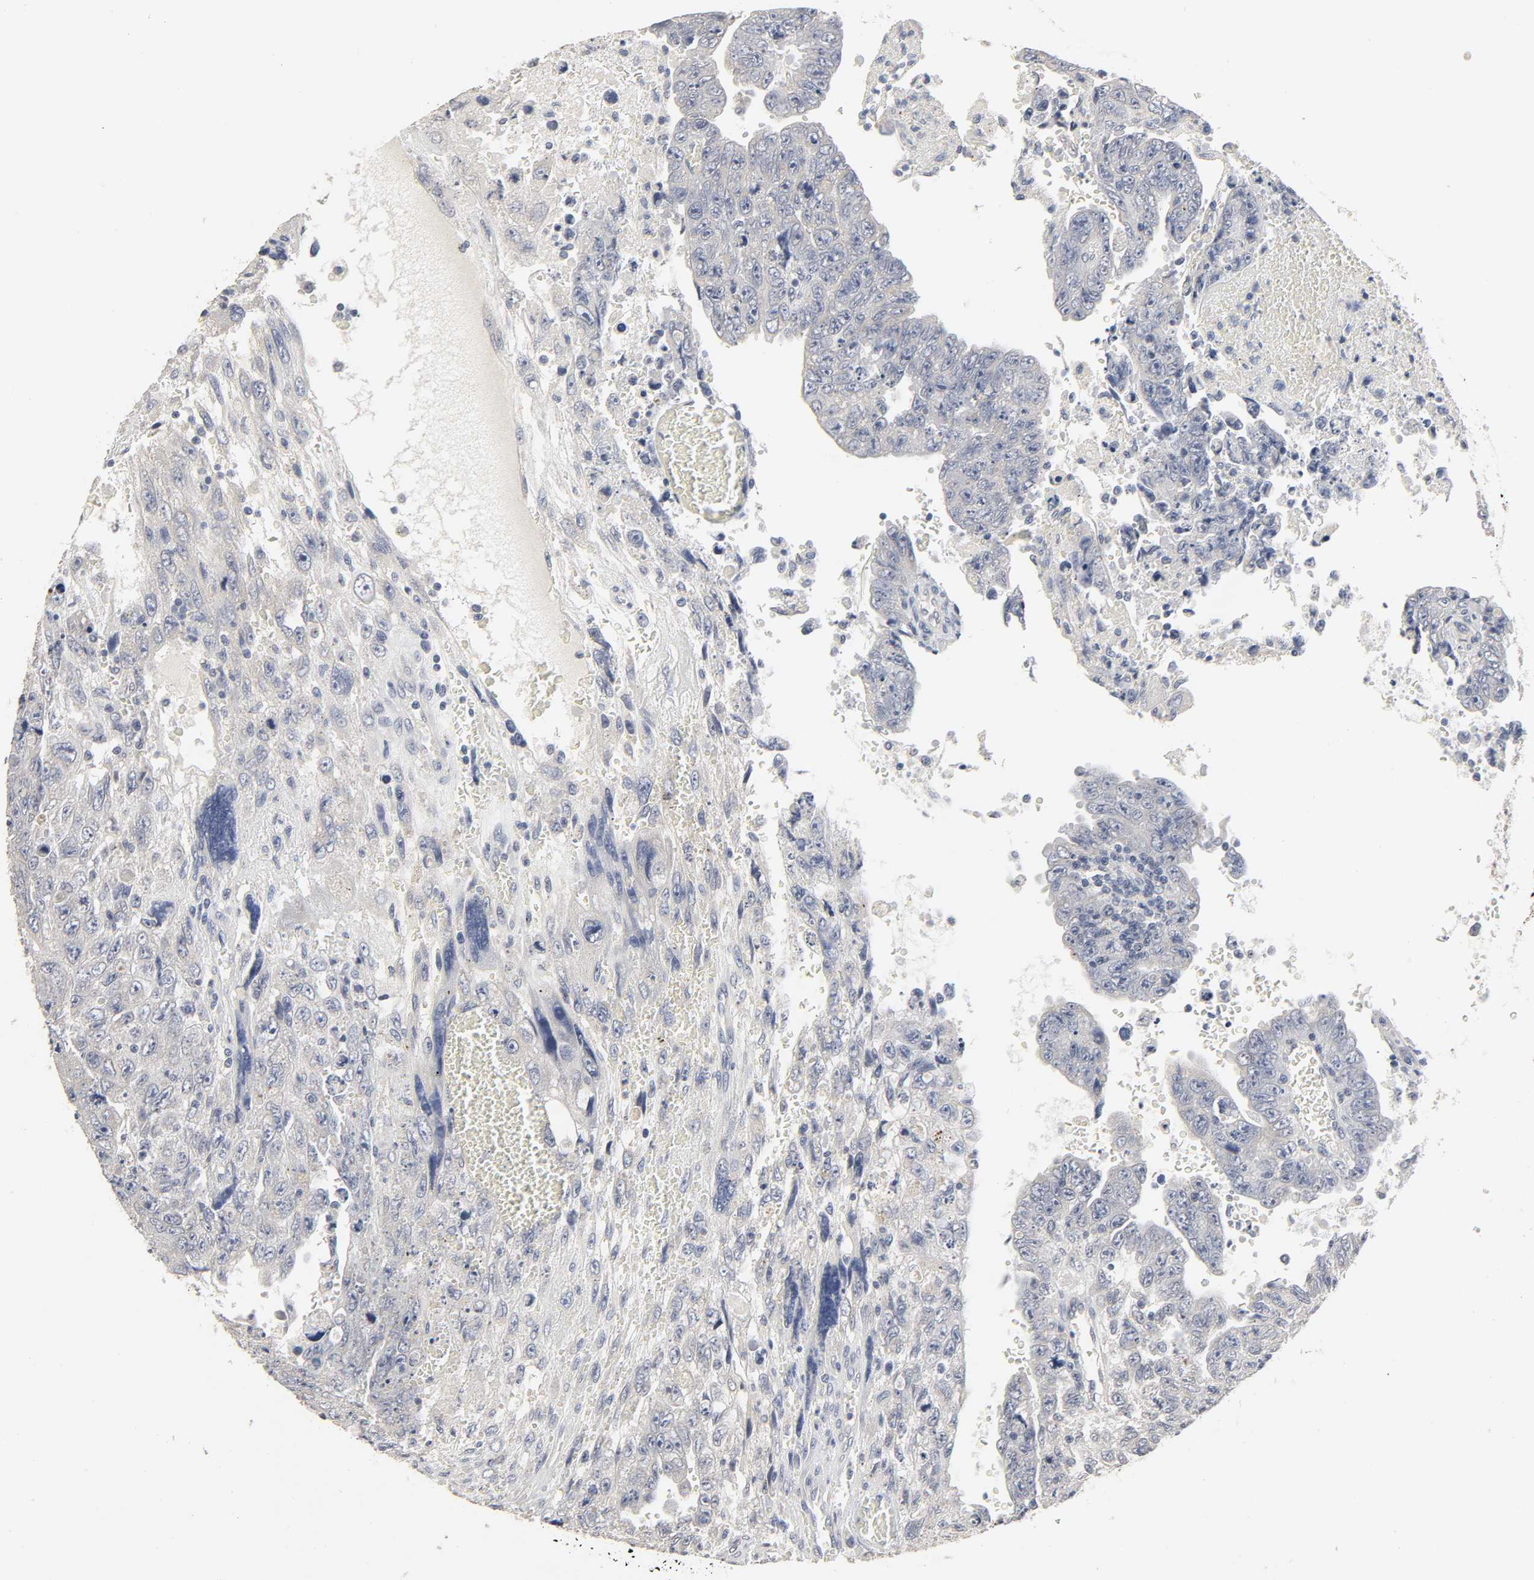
{"staining": {"intensity": "negative", "quantity": "none", "location": "none"}, "tissue": "testis cancer", "cell_type": "Tumor cells", "image_type": "cancer", "snomed": [{"axis": "morphology", "description": "Carcinoma, Embryonal, NOS"}, {"axis": "topography", "description": "Testis"}], "caption": "A high-resolution photomicrograph shows immunohistochemistry staining of embryonal carcinoma (testis), which exhibits no significant positivity in tumor cells. Brightfield microscopy of immunohistochemistry stained with DAB (brown) and hematoxylin (blue), captured at high magnification.", "gene": "SLC10A2", "patient": {"sex": "male", "age": 28}}